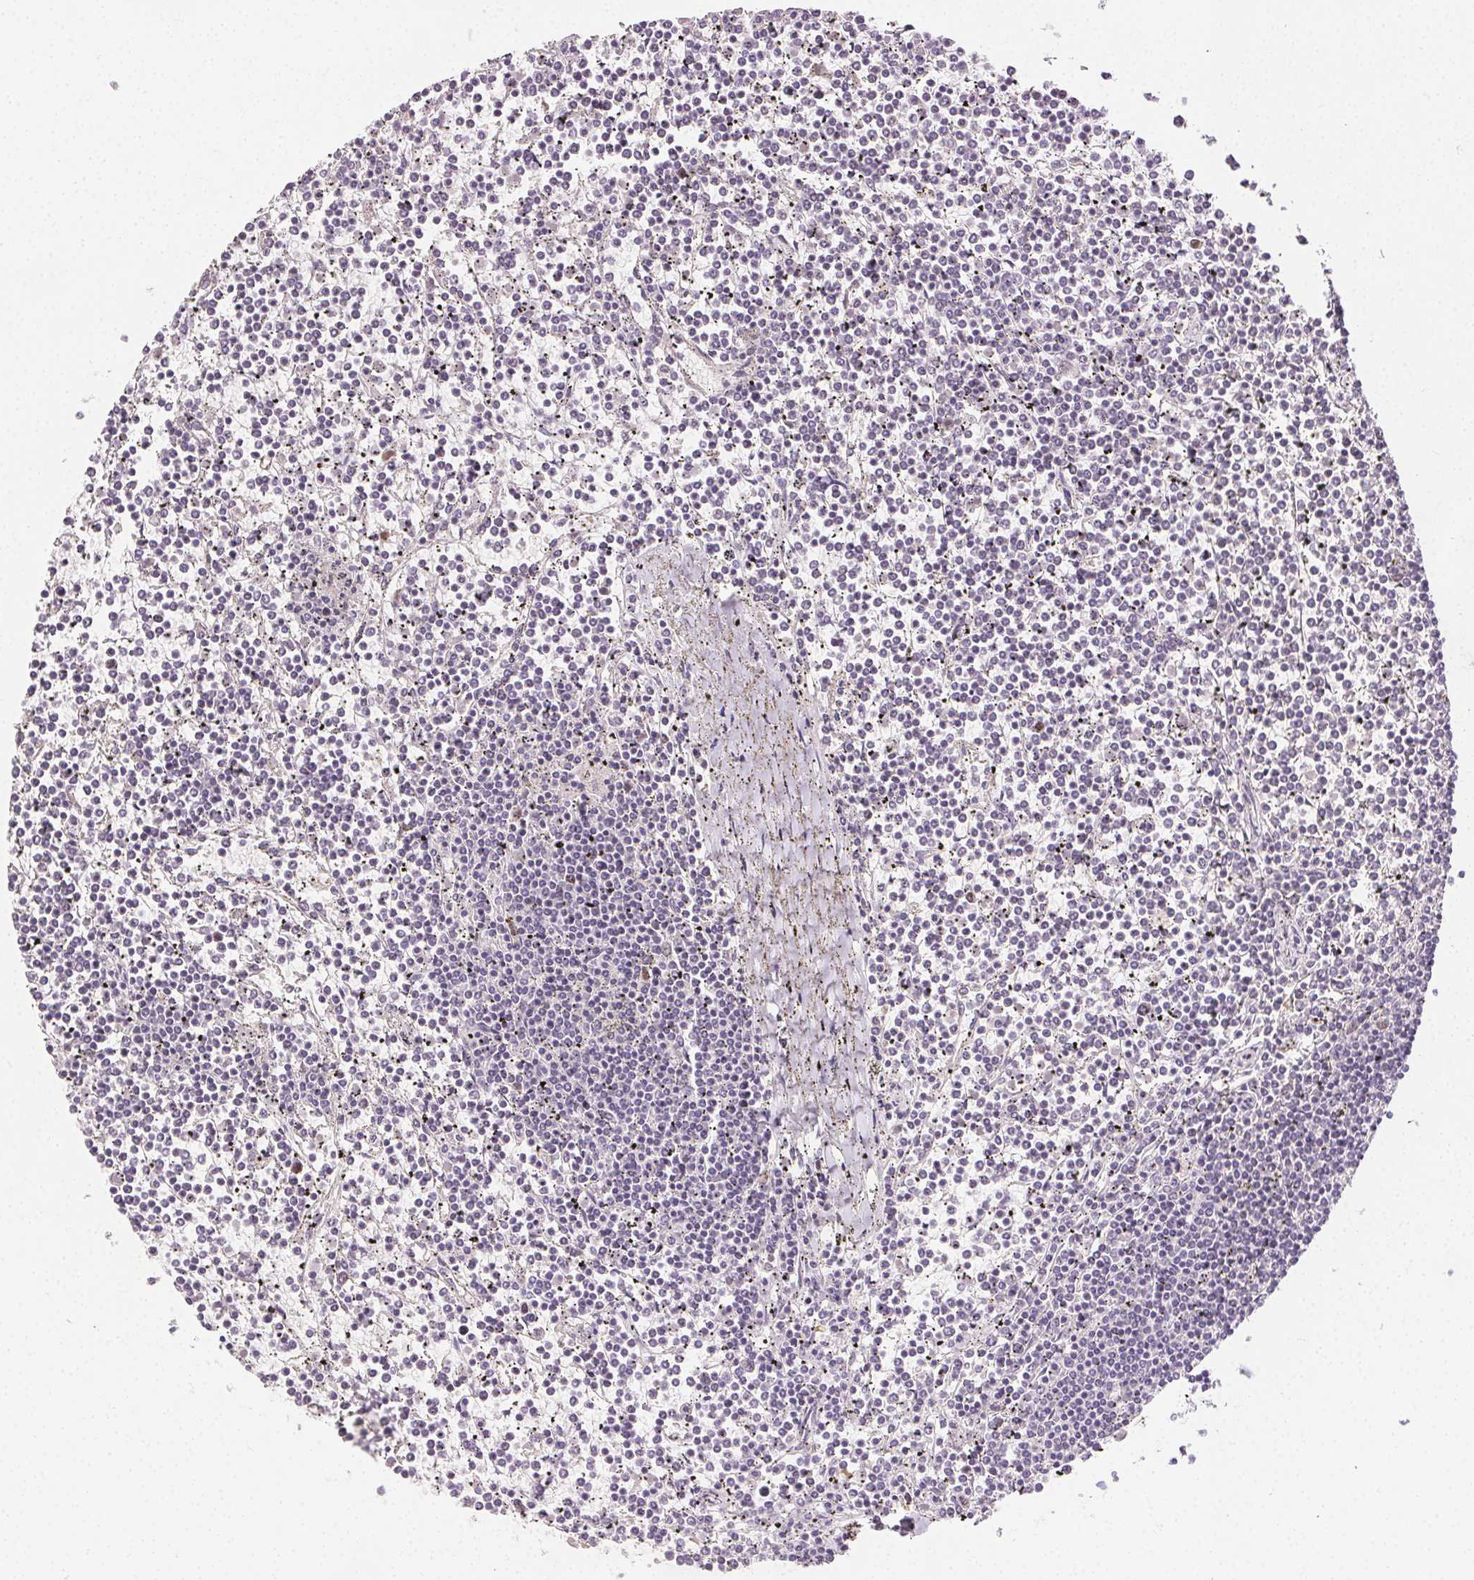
{"staining": {"intensity": "negative", "quantity": "none", "location": "none"}, "tissue": "lymphoma", "cell_type": "Tumor cells", "image_type": "cancer", "snomed": [{"axis": "morphology", "description": "Malignant lymphoma, non-Hodgkin's type, Low grade"}, {"axis": "topography", "description": "Spleen"}], "caption": "A high-resolution photomicrograph shows IHC staining of low-grade malignant lymphoma, non-Hodgkin's type, which displays no significant positivity in tumor cells.", "gene": "ANLN", "patient": {"sex": "female", "age": 19}}